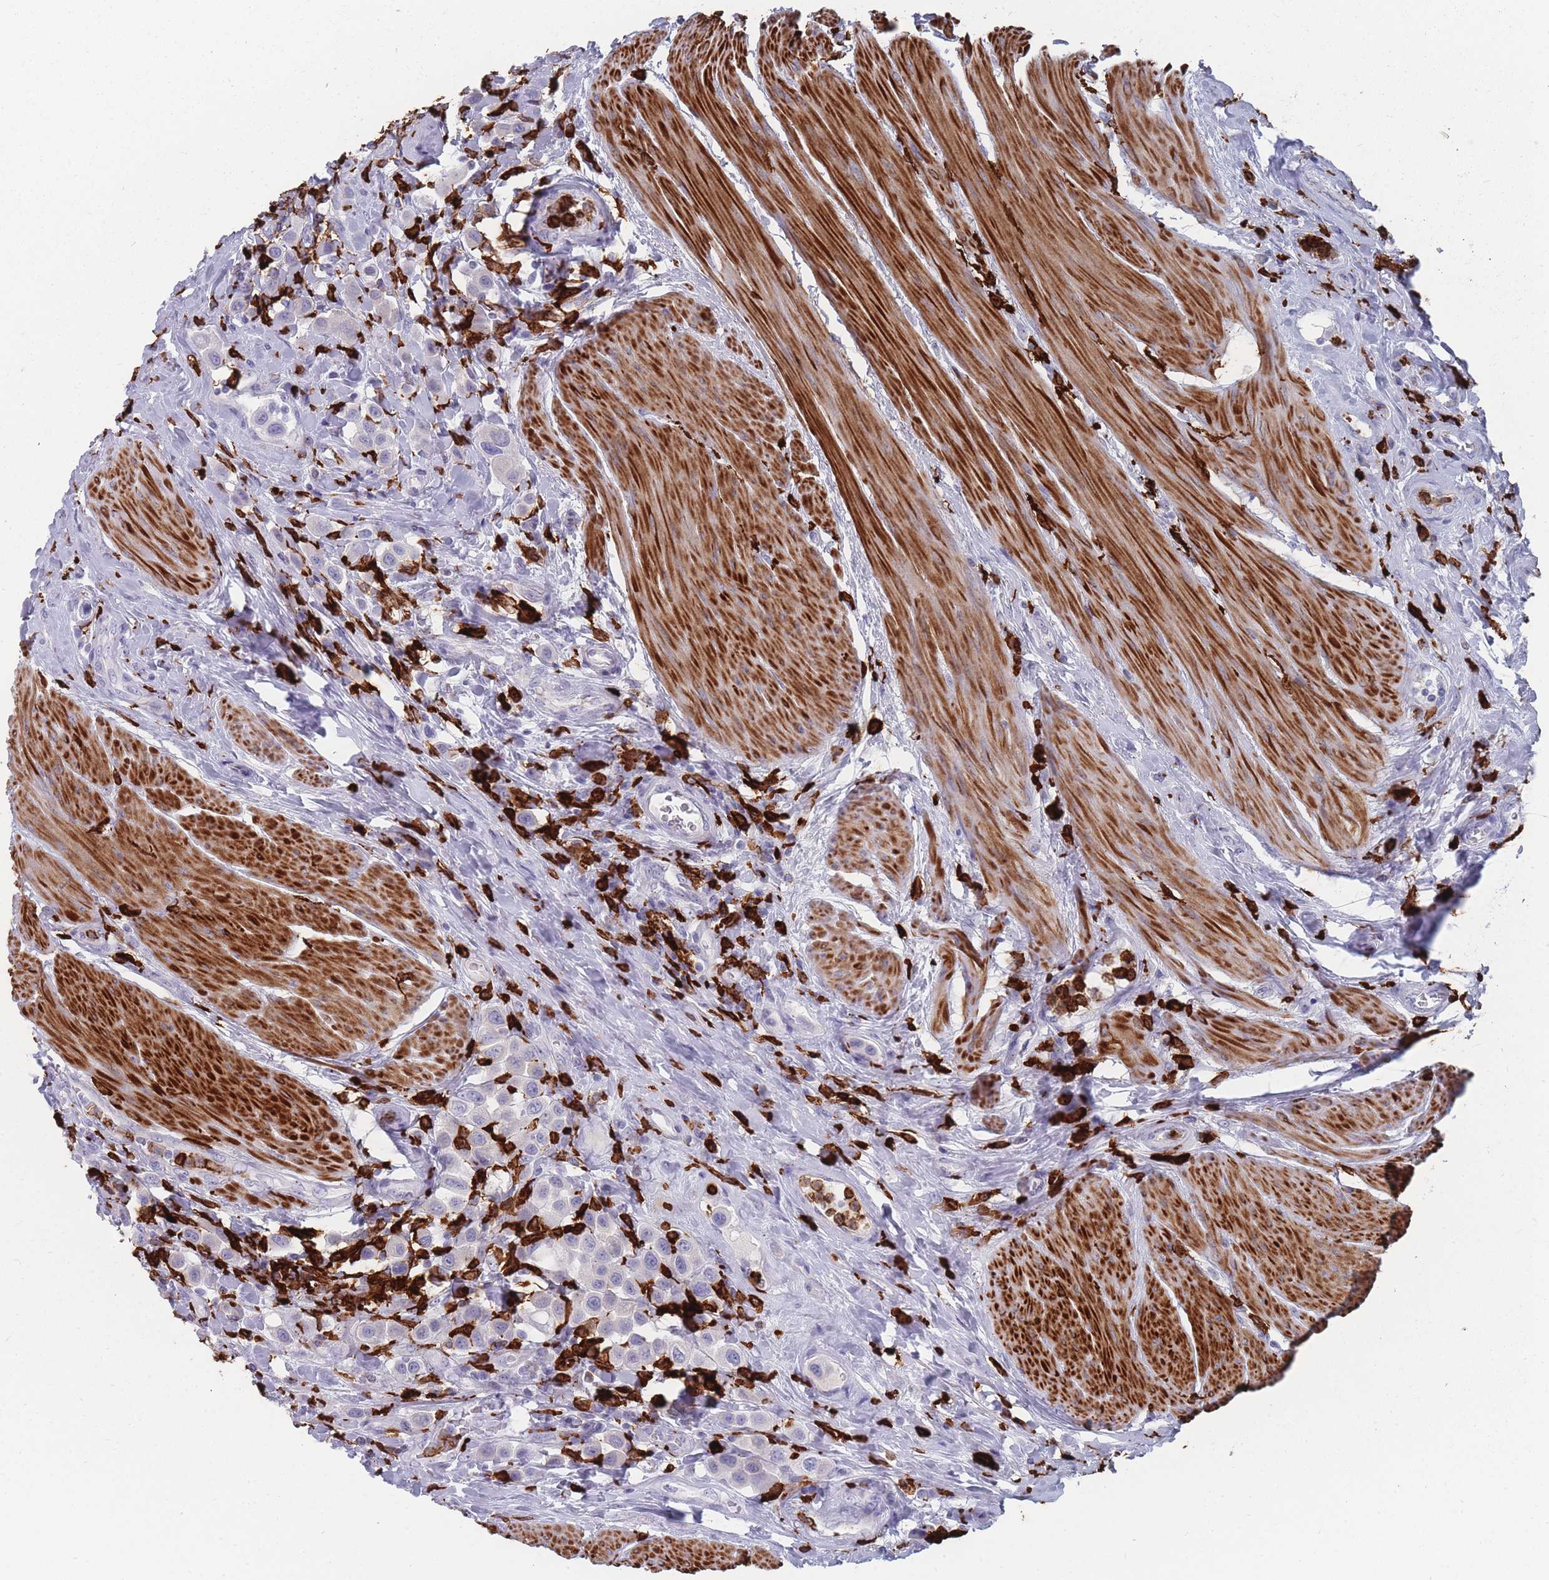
{"staining": {"intensity": "negative", "quantity": "none", "location": "none"}, "tissue": "urothelial cancer", "cell_type": "Tumor cells", "image_type": "cancer", "snomed": [{"axis": "morphology", "description": "Urothelial carcinoma, High grade"}, {"axis": "topography", "description": "Urinary bladder"}], "caption": "Protein analysis of high-grade urothelial carcinoma exhibits no significant positivity in tumor cells.", "gene": "AIF1", "patient": {"sex": "male", "age": 50}}